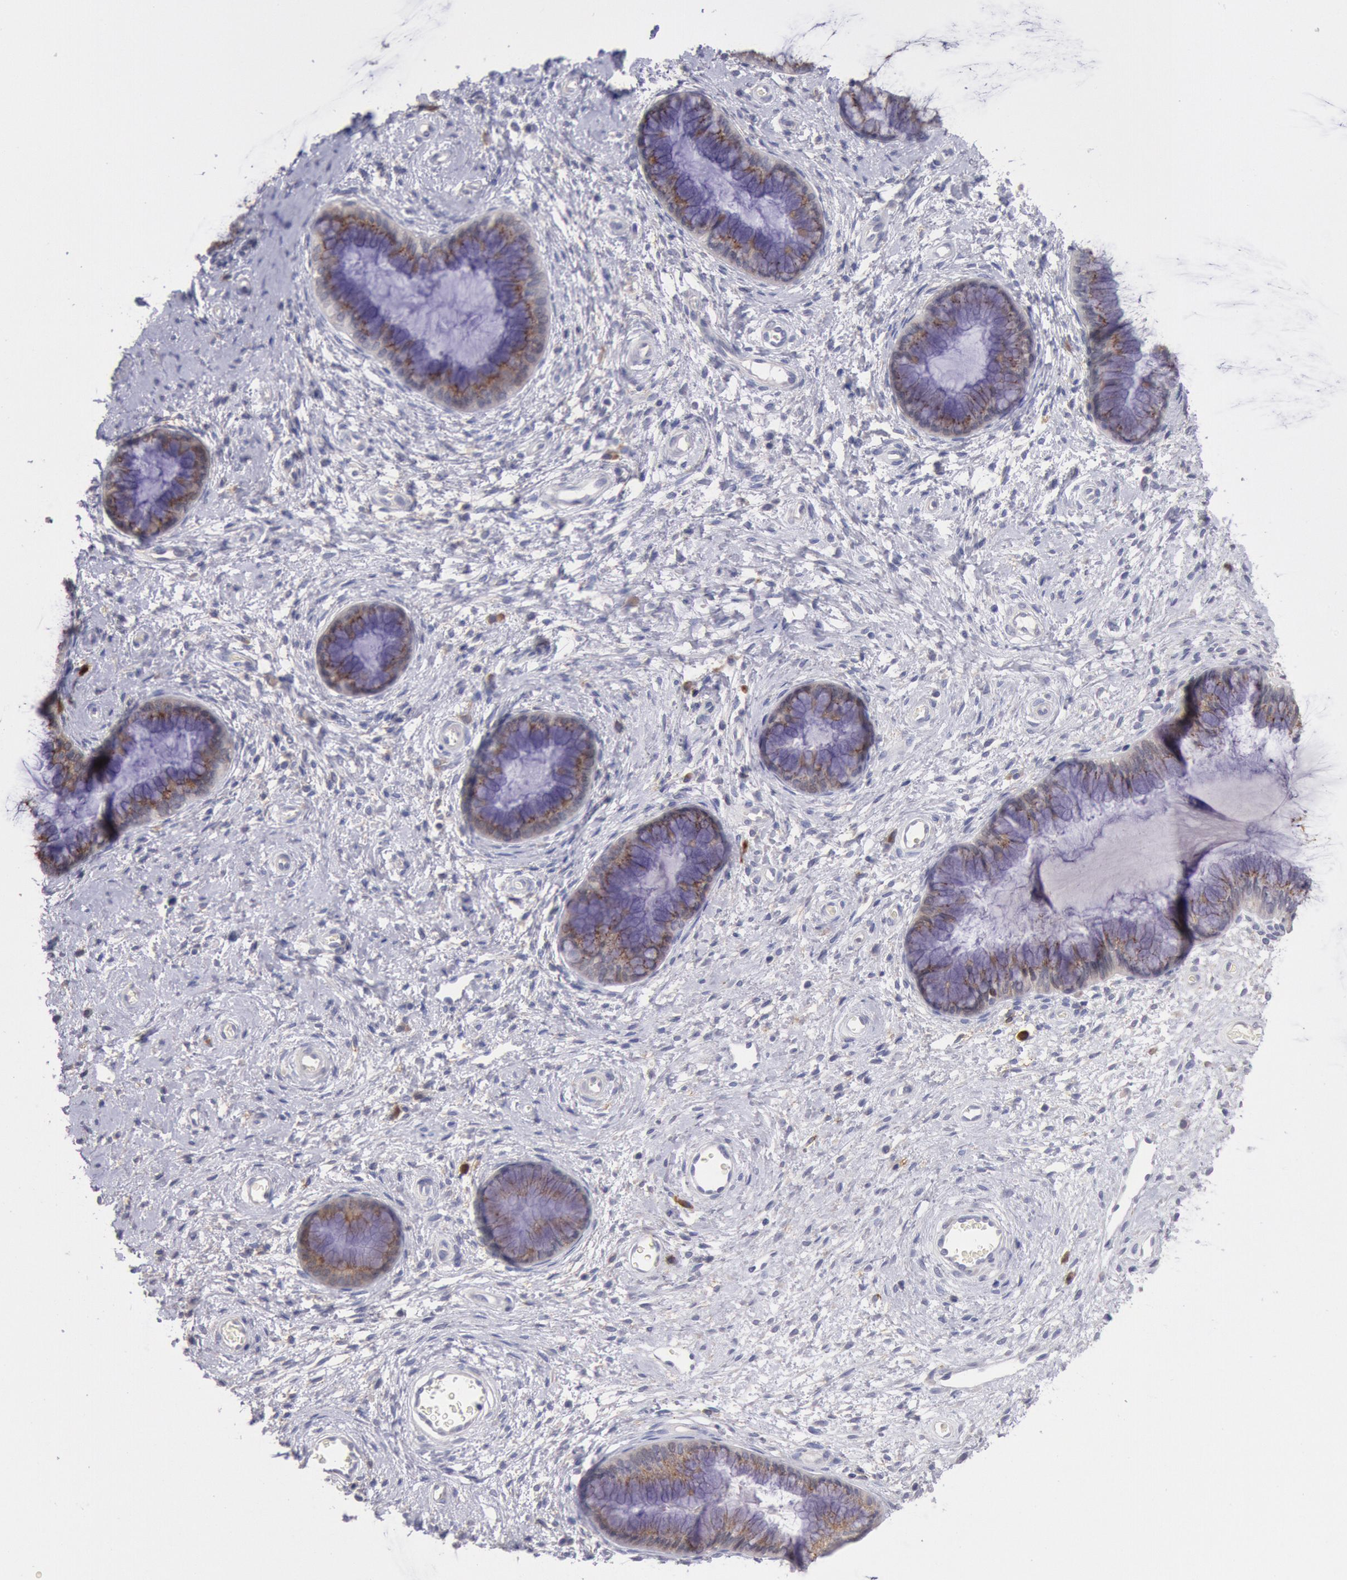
{"staining": {"intensity": "moderate", "quantity": ">75%", "location": "cytoplasmic/membranous"}, "tissue": "cervix", "cell_type": "Glandular cells", "image_type": "normal", "snomed": [{"axis": "morphology", "description": "Normal tissue, NOS"}, {"axis": "topography", "description": "Cervix"}], "caption": "Immunohistochemical staining of unremarkable cervix shows >75% levels of moderate cytoplasmic/membranous protein expression in approximately >75% of glandular cells. The staining was performed using DAB (3,3'-diaminobenzidine) to visualize the protein expression in brown, while the nuclei were stained in blue with hematoxylin (Magnification: 20x).", "gene": "GAL3ST1", "patient": {"sex": "female", "age": 27}}